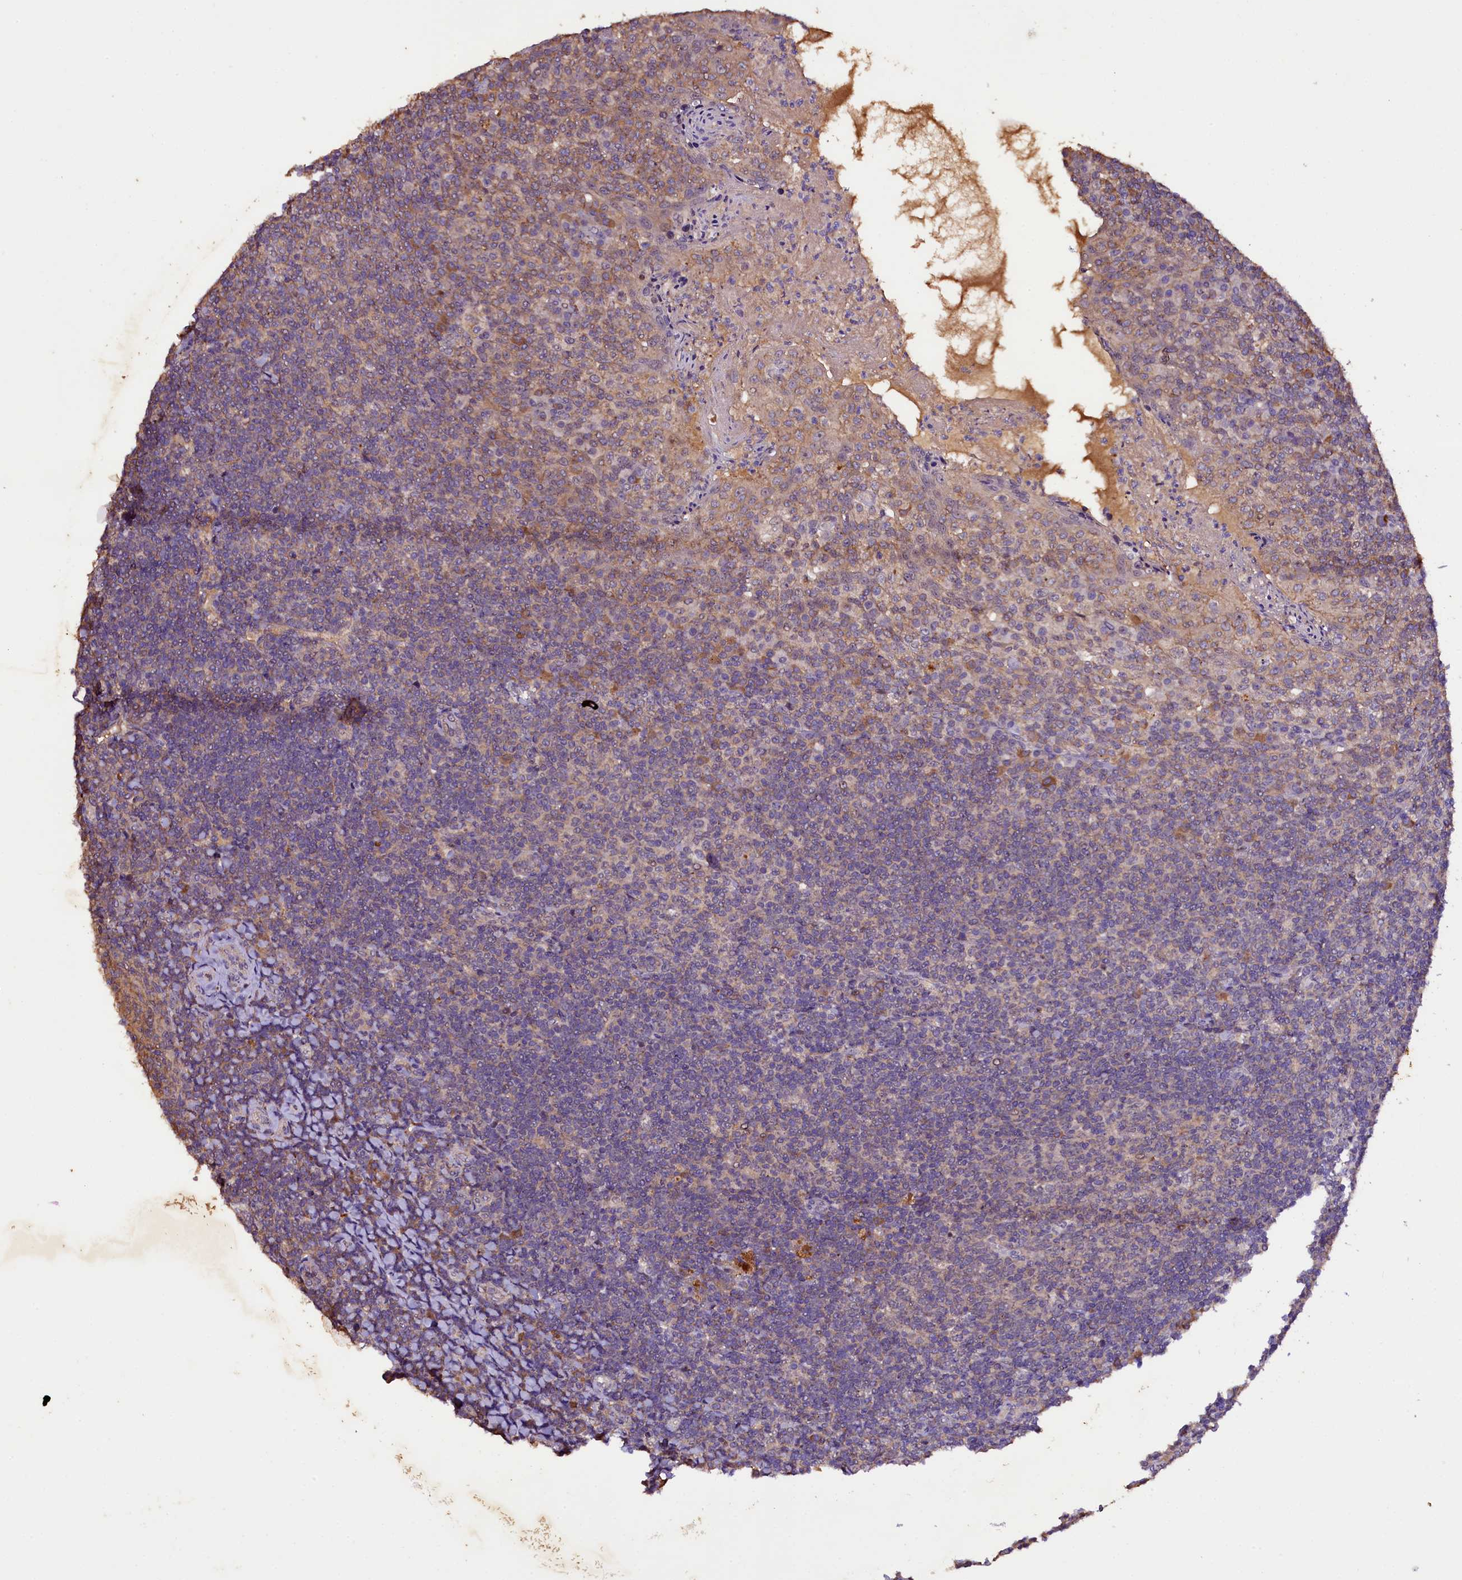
{"staining": {"intensity": "weak", "quantity": ">75%", "location": "cytoplasmic/membranous"}, "tissue": "tonsil", "cell_type": "Germinal center cells", "image_type": "normal", "snomed": [{"axis": "morphology", "description": "Normal tissue, NOS"}, {"axis": "topography", "description": "Tonsil"}], "caption": "Protein expression analysis of benign tonsil shows weak cytoplasmic/membranous staining in approximately >75% of germinal center cells.", "gene": "PLXNB1", "patient": {"sex": "female", "age": 10}}